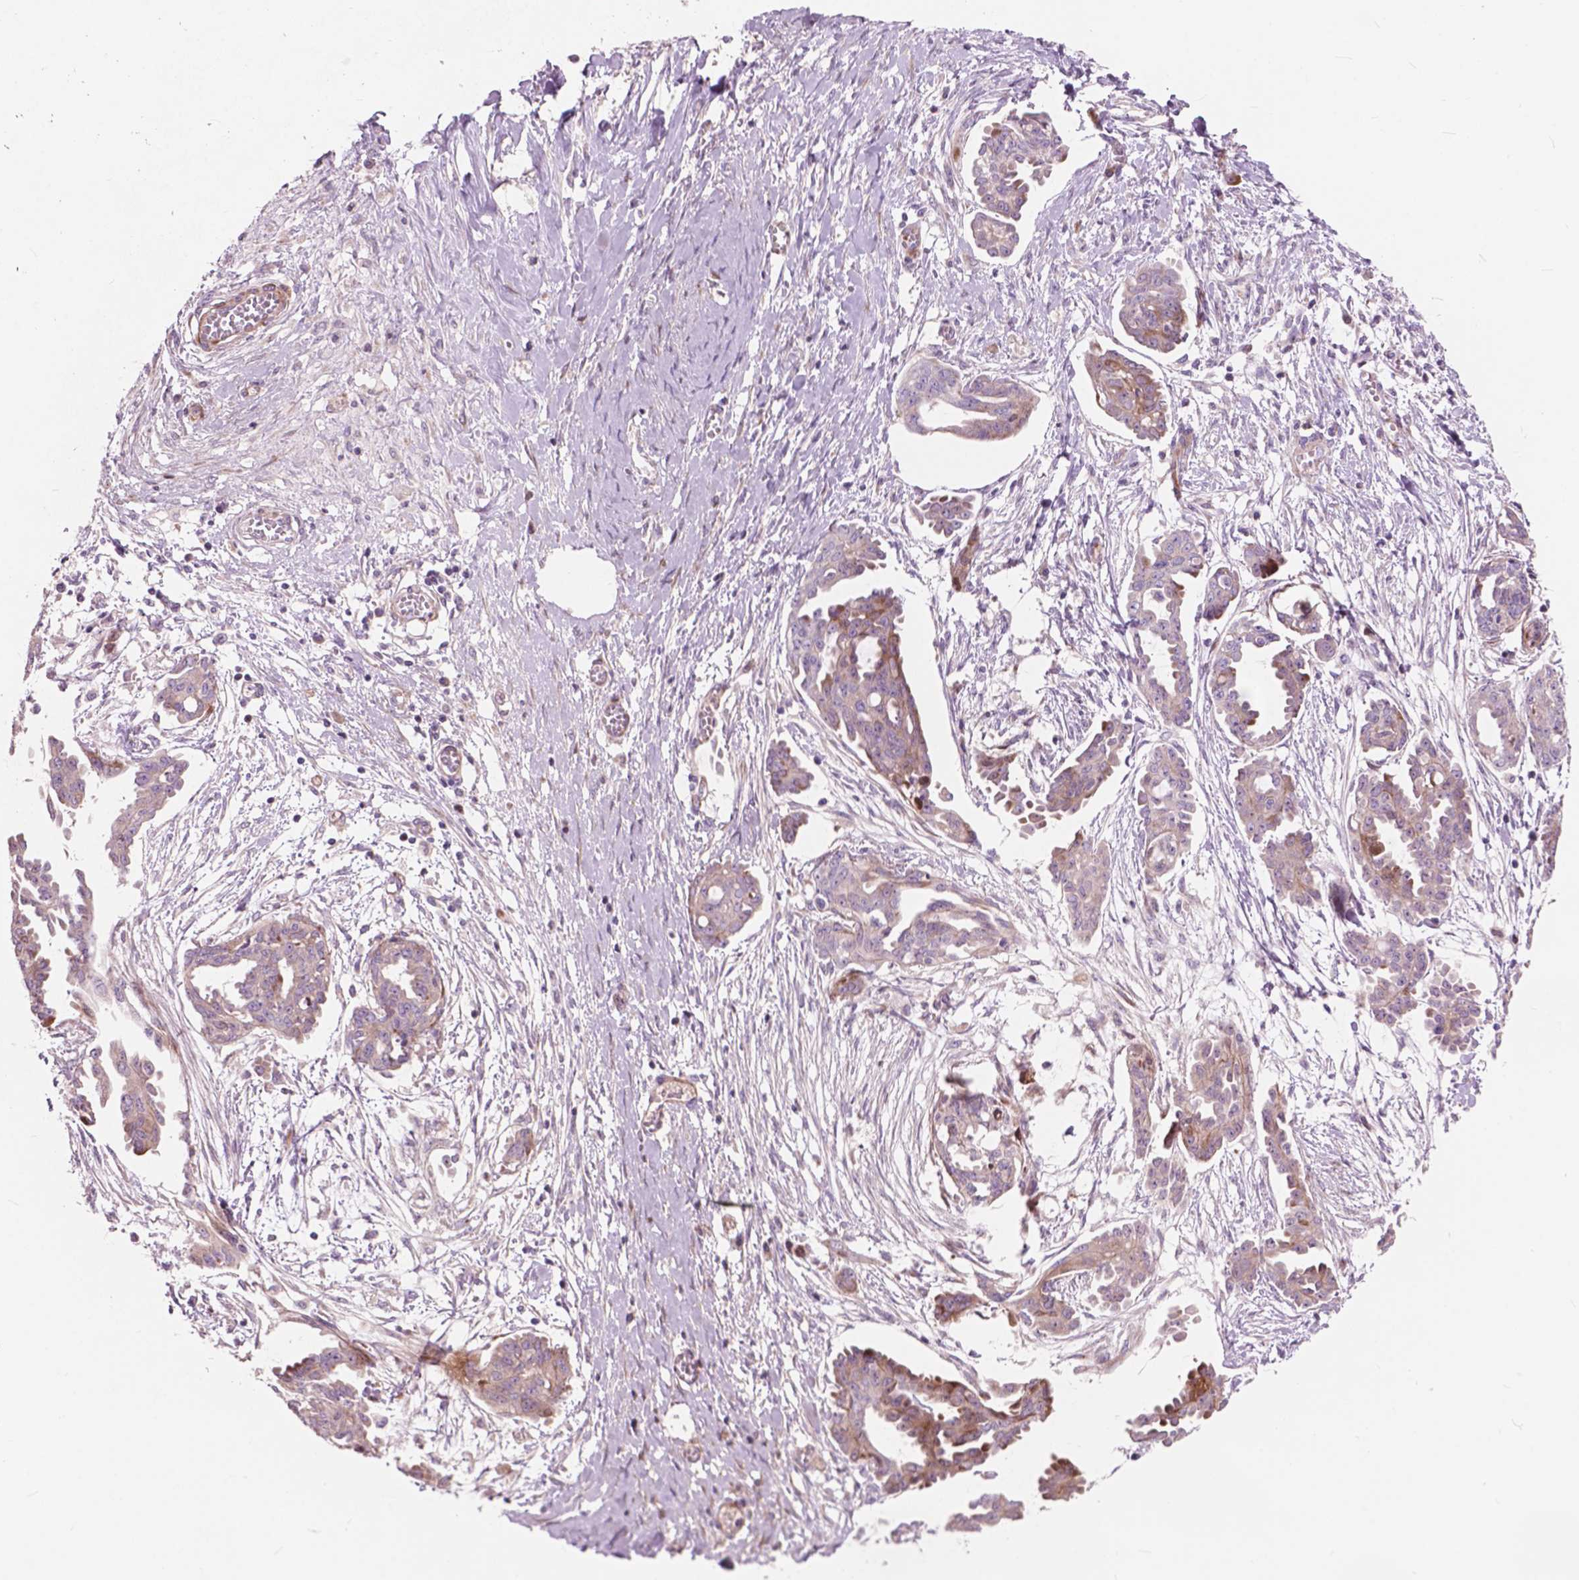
{"staining": {"intensity": "weak", "quantity": "25%-75%", "location": "cytoplasmic/membranous"}, "tissue": "ovarian cancer", "cell_type": "Tumor cells", "image_type": "cancer", "snomed": [{"axis": "morphology", "description": "Cystadenocarcinoma, serous, NOS"}, {"axis": "topography", "description": "Ovary"}], "caption": "Immunohistochemistry (IHC) (DAB) staining of ovarian cancer demonstrates weak cytoplasmic/membranous protein staining in about 25%-75% of tumor cells.", "gene": "MORN1", "patient": {"sex": "female", "age": 71}}